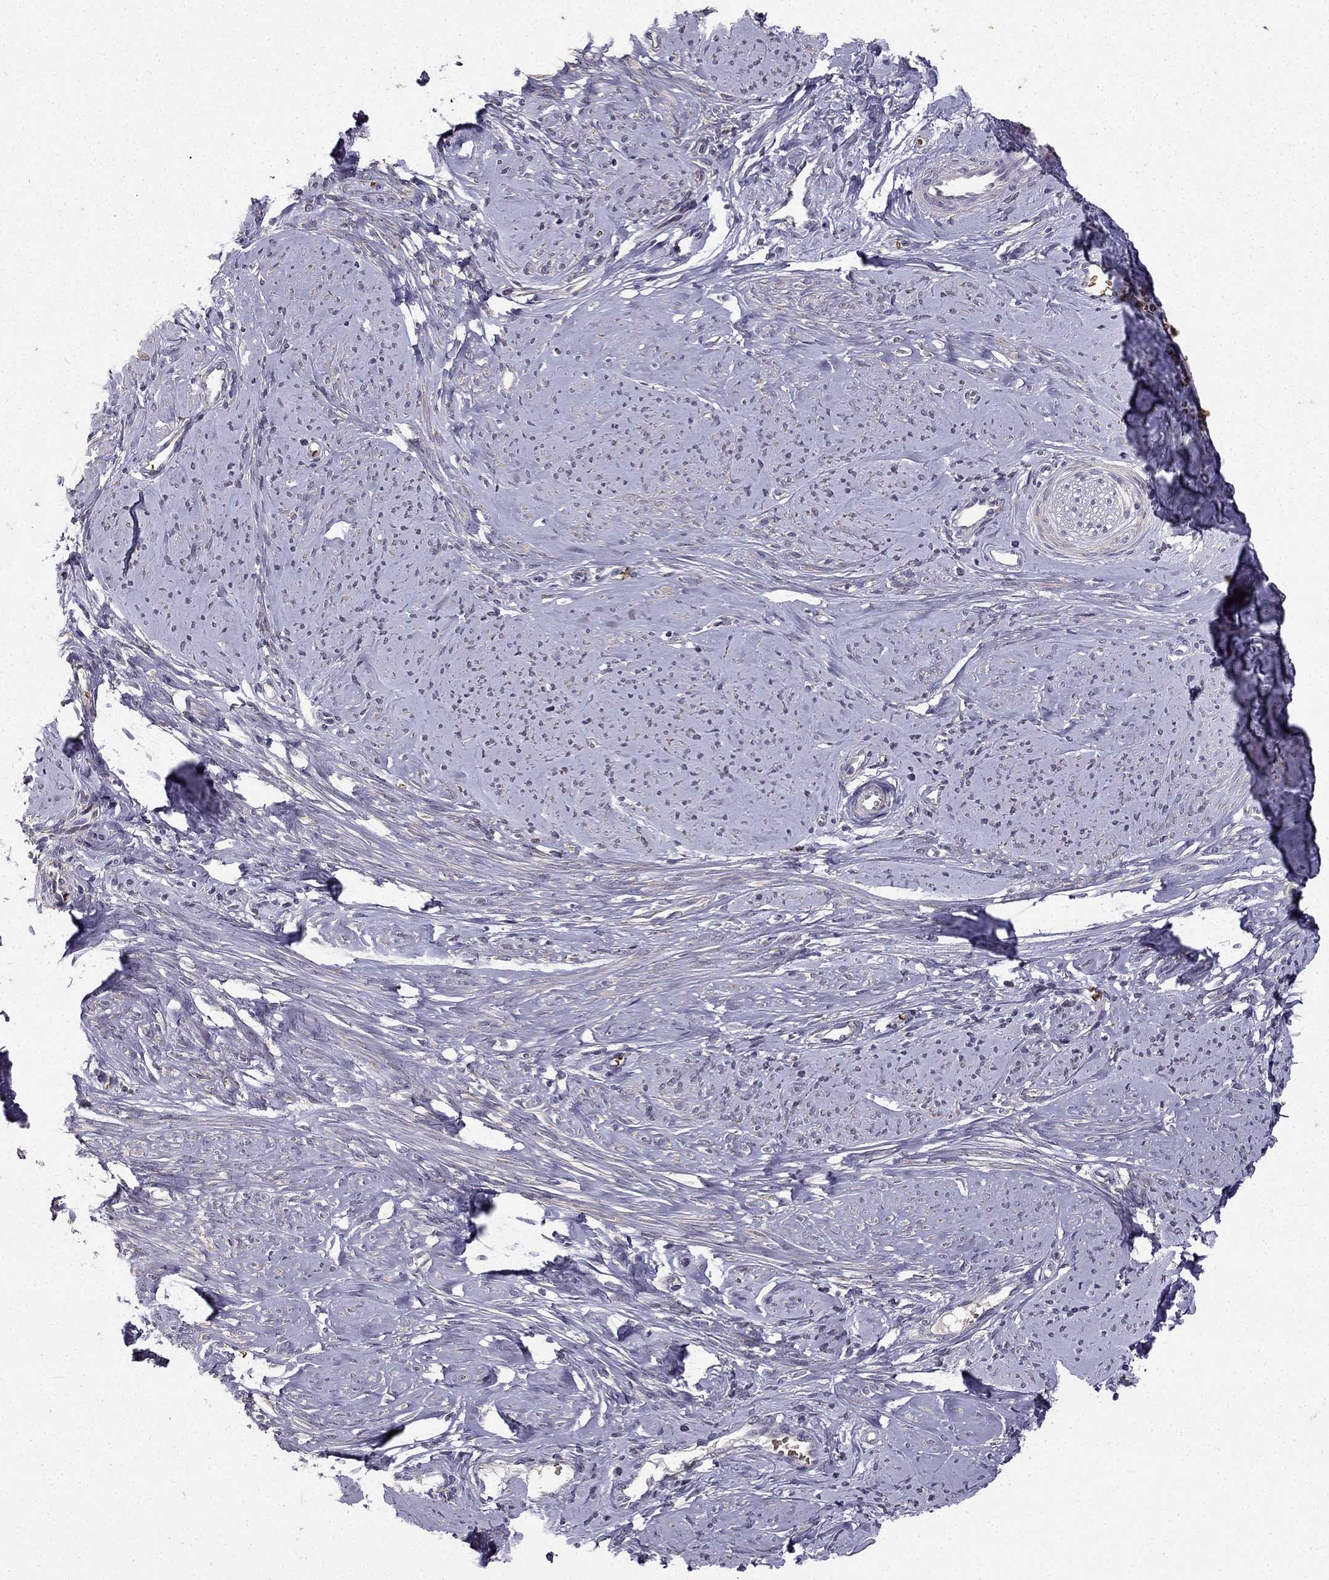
{"staining": {"intensity": "moderate", "quantity": "<25%", "location": "cytoplasmic/membranous"}, "tissue": "smooth muscle", "cell_type": "Smooth muscle cells", "image_type": "normal", "snomed": [{"axis": "morphology", "description": "Normal tissue, NOS"}, {"axis": "topography", "description": "Smooth muscle"}], "caption": "High-magnification brightfield microscopy of unremarkable smooth muscle stained with DAB (3,3'-diaminobenzidine) (brown) and counterstained with hematoxylin (blue). smooth muscle cells exhibit moderate cytoplasmic/membranous expression is identified in about<25% of cells.", "gene": "B4GALT7", "patient": {"sex": "female", "age": 48}}